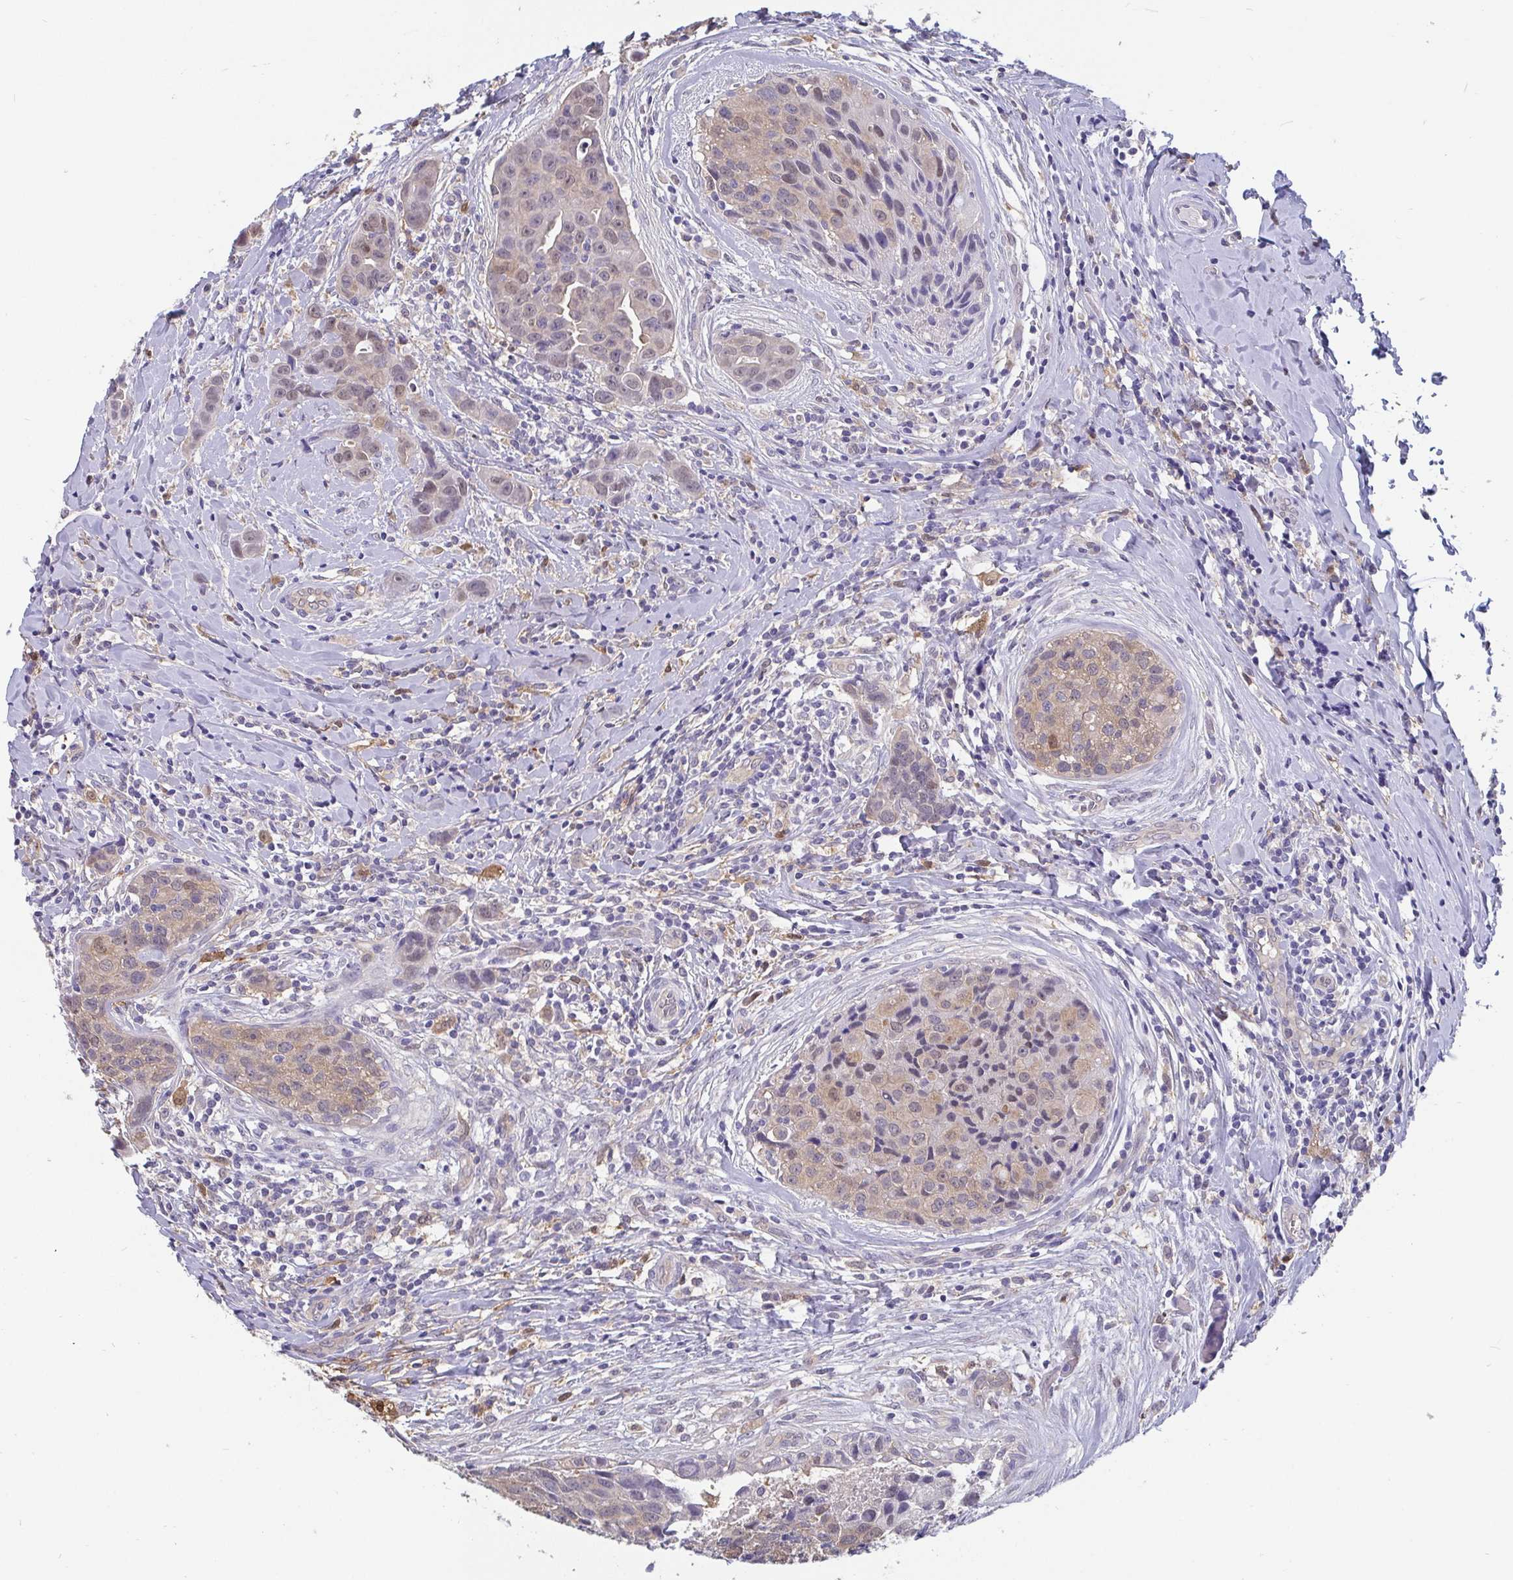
{"staining": {"intensity": "weak", "quantity": "25%-75%", "location": "cytoplasmic/membranous,nuclear"}, "tissue": "breast cancer", "cell_type": "Tumor cells", "image_type": "cancer", "snomed": [{"axis": "morphology", "description": "Duct carcinoma"}, {"axis": "topography", "description": "Breast"}], "caption": "A low amount of weak cytoplasmic/membranous and nuclear staining is seen in approximately 25%-75% of tumor cells in breast cancer tissue.", "gene": "IDH1", "patient": {"sex": "female", "age": 24}}